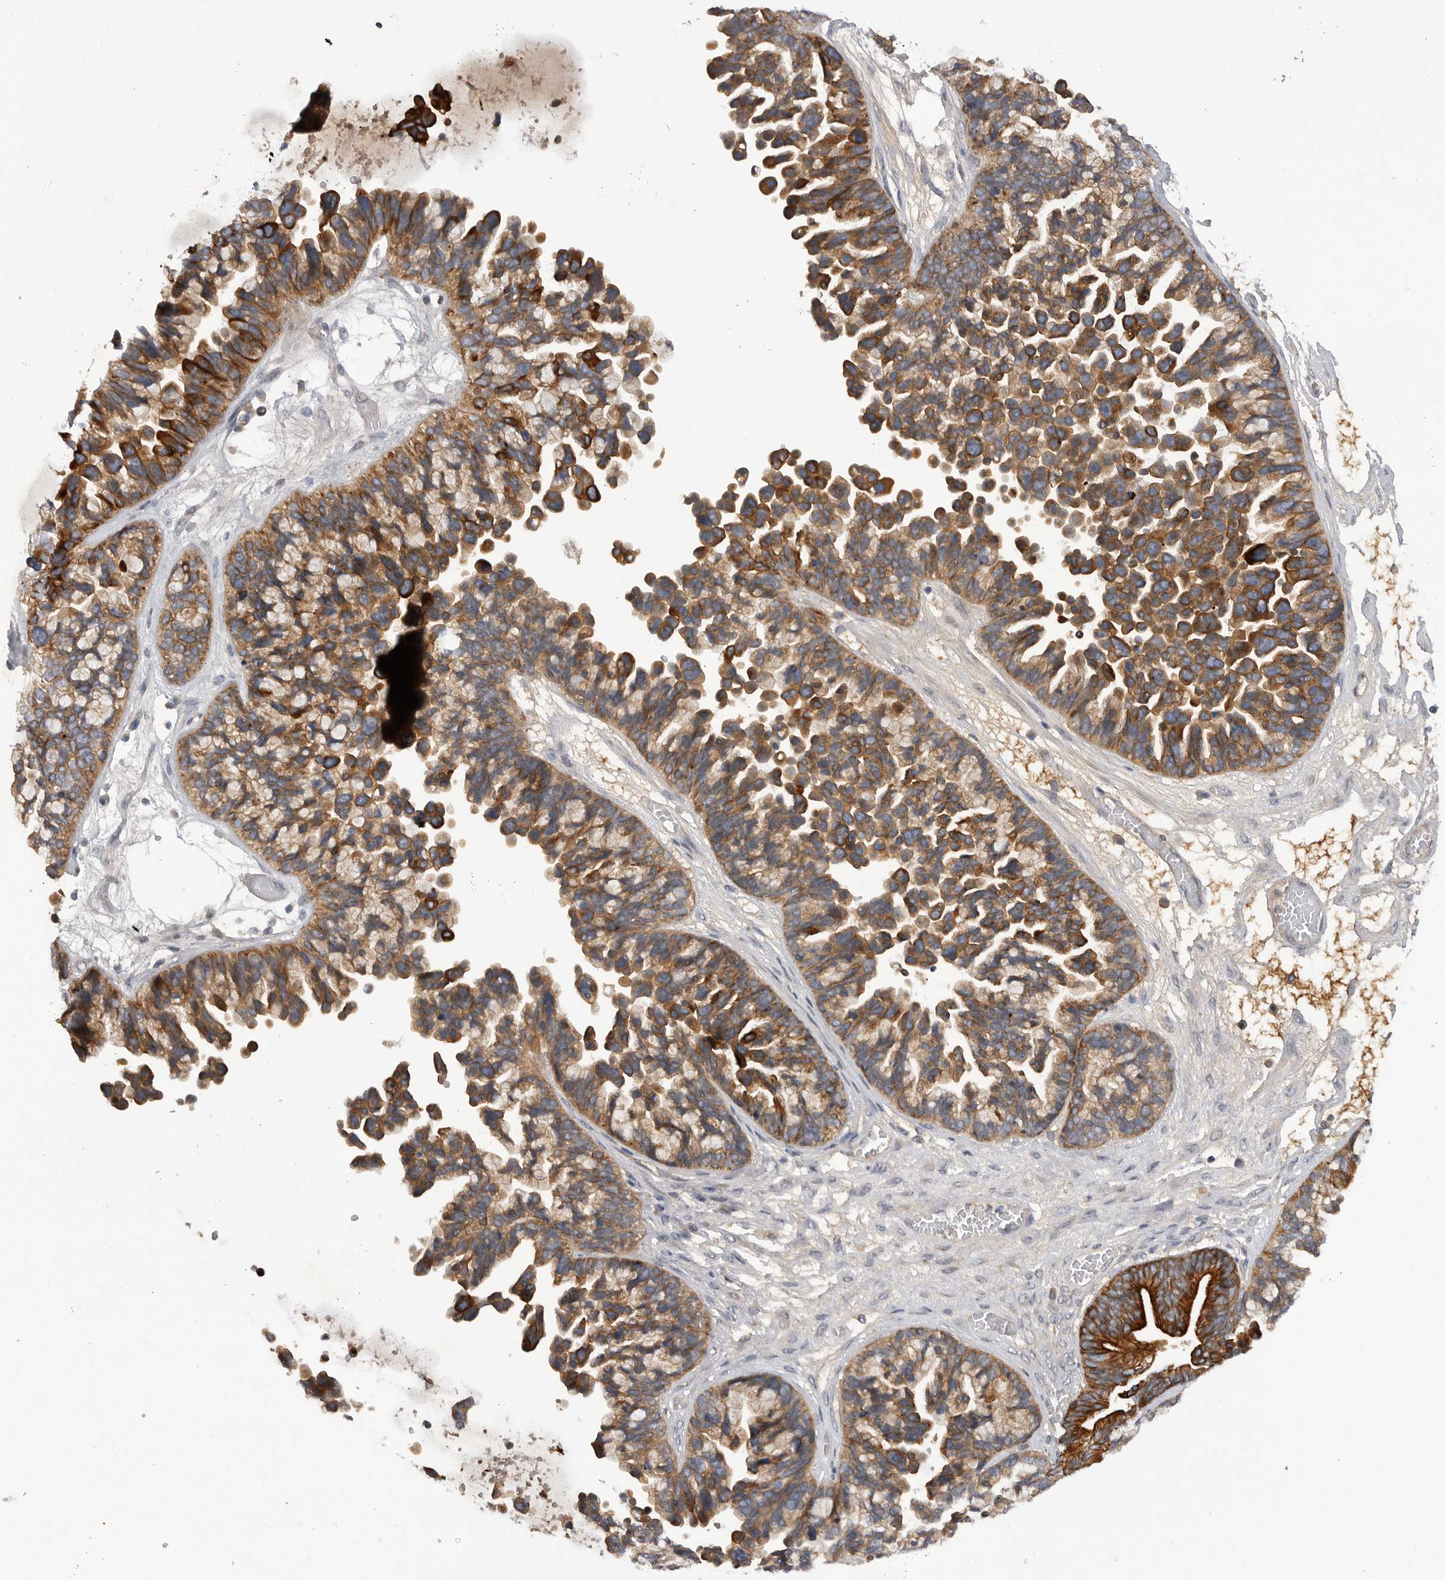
{"staining": {"intensity": "strong", "quantity": ">75%", "location": "cytoplasmic/membranous"}, "tissue": "ovarian cancer", "cell_type": "Tumor cells", "image_type": "cancer", "snomed": [{"axis": "morphology", "description": "Cystadenocarcinoma, serous, NOS"}, {"axis": "topography", "description": "Ovary"}], "caption": "An image of human ovarian cancer stained for a protein shows strong cytoplasmic/membranous brown staining in tumor cells. The staining was performed using DAB to visualize the protein expression in brown, while the nuclei were stained in blue with hematoxylin (Magnification: 20x).", "gene": "DHDDS", "patient": {"sex": "female", "age": 56}}